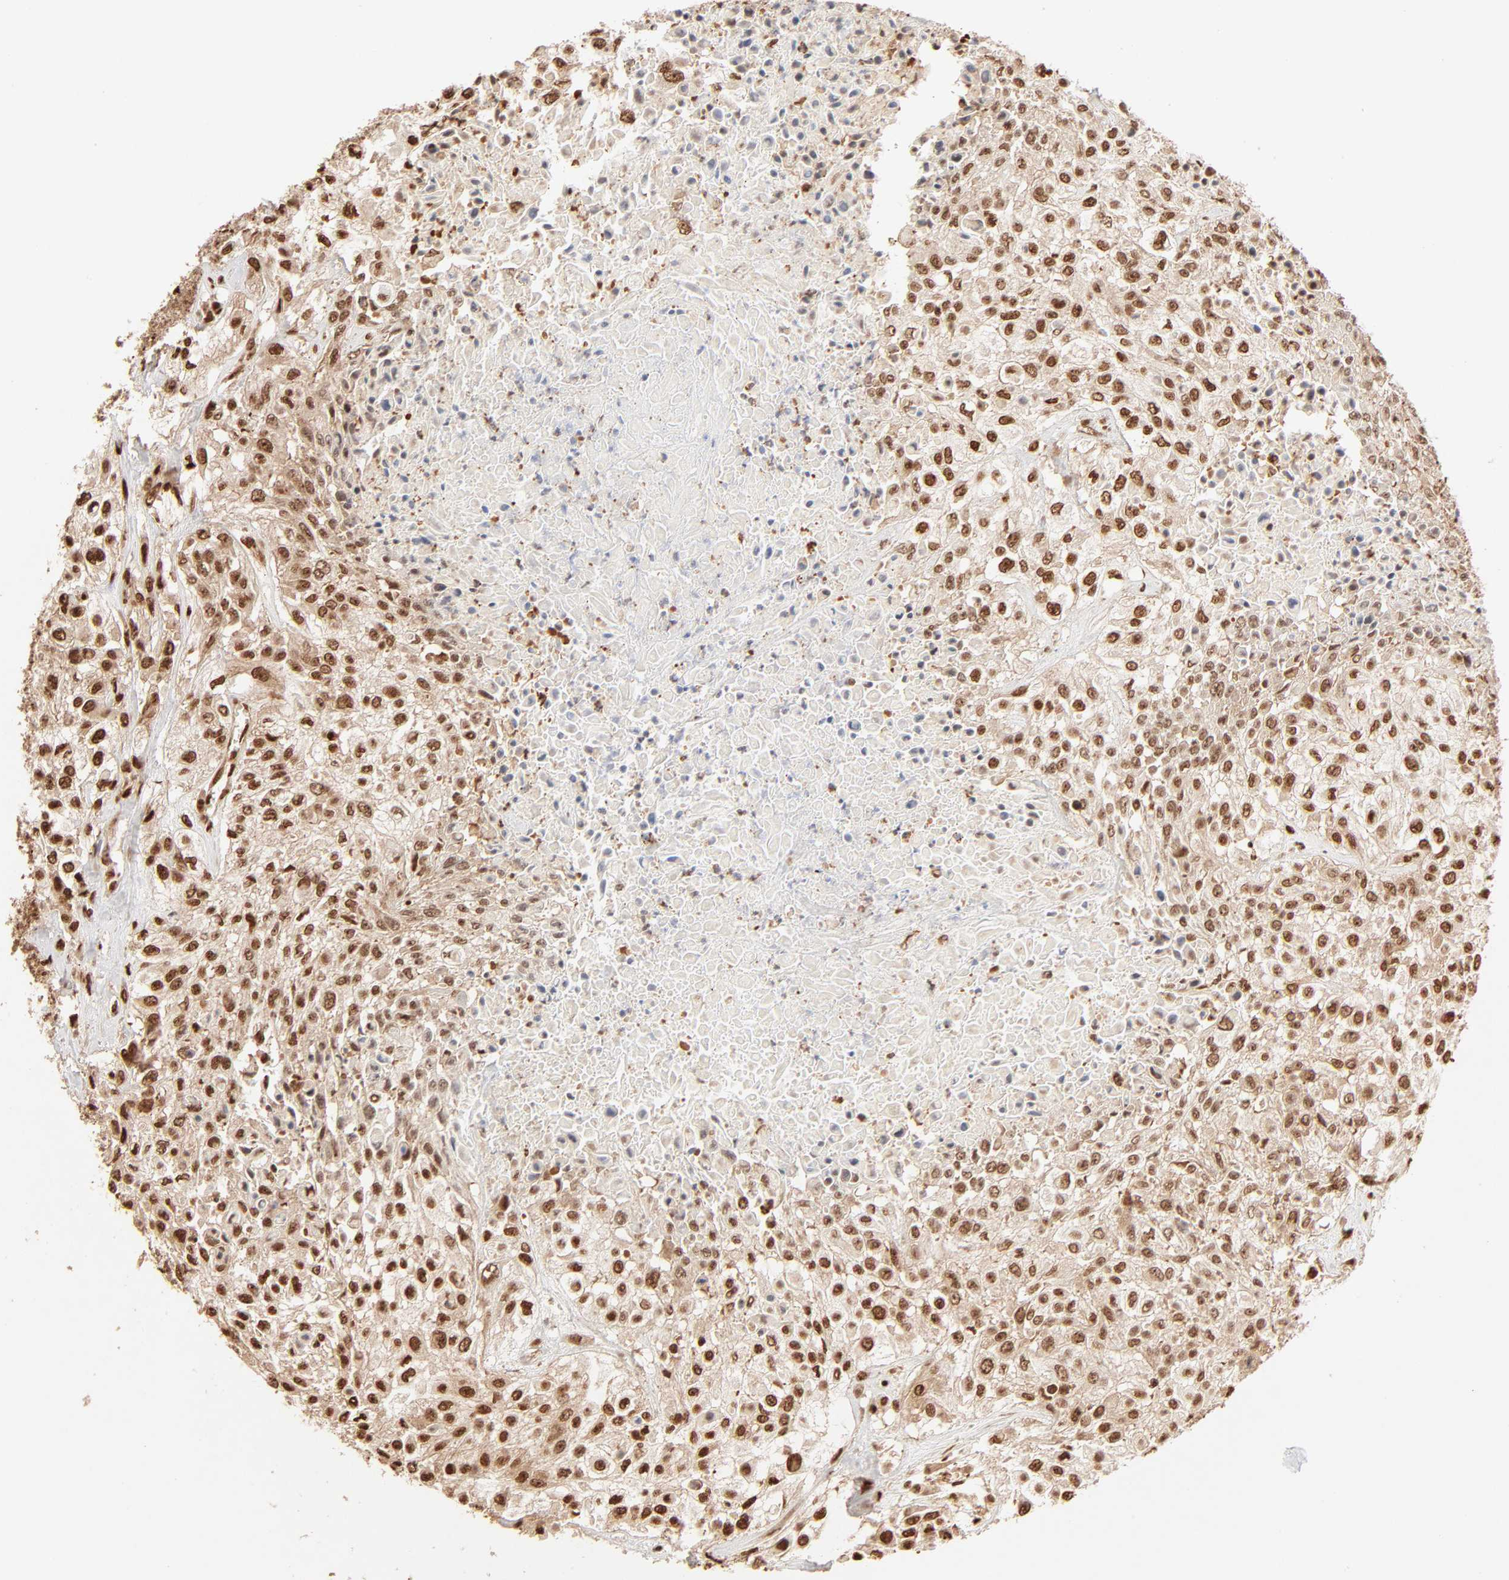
{"staining": {"intensity": "strong", "quantity": ">75%", "location": "cytoplasmic/membranous,nuclear"}, "tissue": "urothelial cancer", "cell_type": "Tumor cells", "image_type": "cancer", "snomed": [{"axis": "morphology", "description": "Urothelial carcinoma, High grade"}, {"axis": "topography", "description": "Urinary bladder"}], "caption": "Brown immunohistochemical staining in urothelial carcinoma (high-grade) exhibits strong cytoplasmic/membranous and nuclear expression in approximately >75% of tumor cells.", "gene": "FAM50A", "patient": {"sex": "male", "age": 57}}